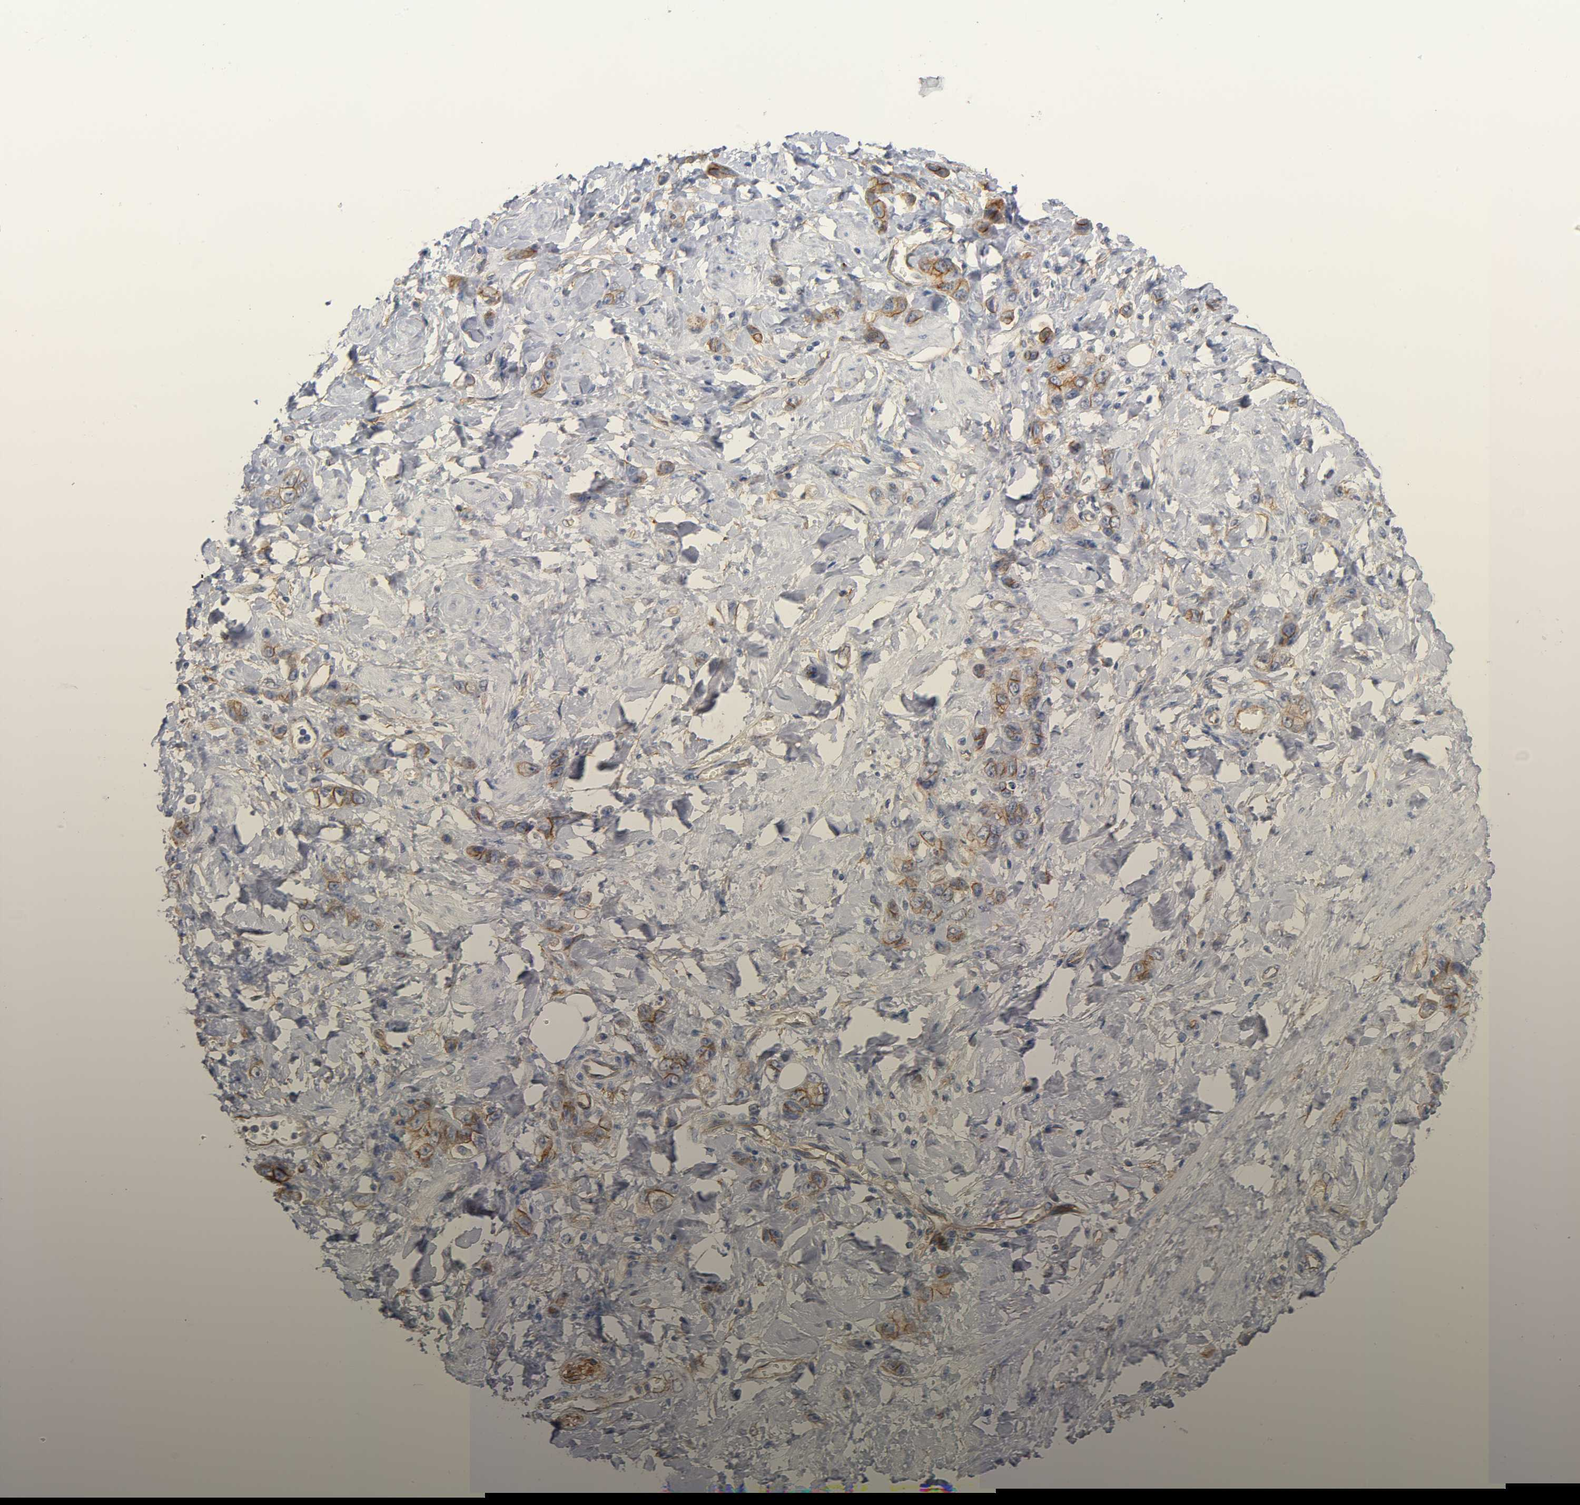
{"staining": {"intensity": "moderate", "quantity": ">75%", "location": "cytoplasmic/membranous"}, "tissue": "stomach cancer", "cell_type": "Tumor cells", "image_type": "cancer", "snomed": [{"axis": "morphology", "description": "Adenocarcinoma, NOS"}, {"axis": "topography", "description": "Stomach"}], "caption": "A micrograph of human adenocarcinoma (stomach) stained for a protein displays moderate cytoplasmic/membranous brown staining in tumor cells.", "gene": "SPTAN1", "patient": {"sex": "male", "age": 82}}